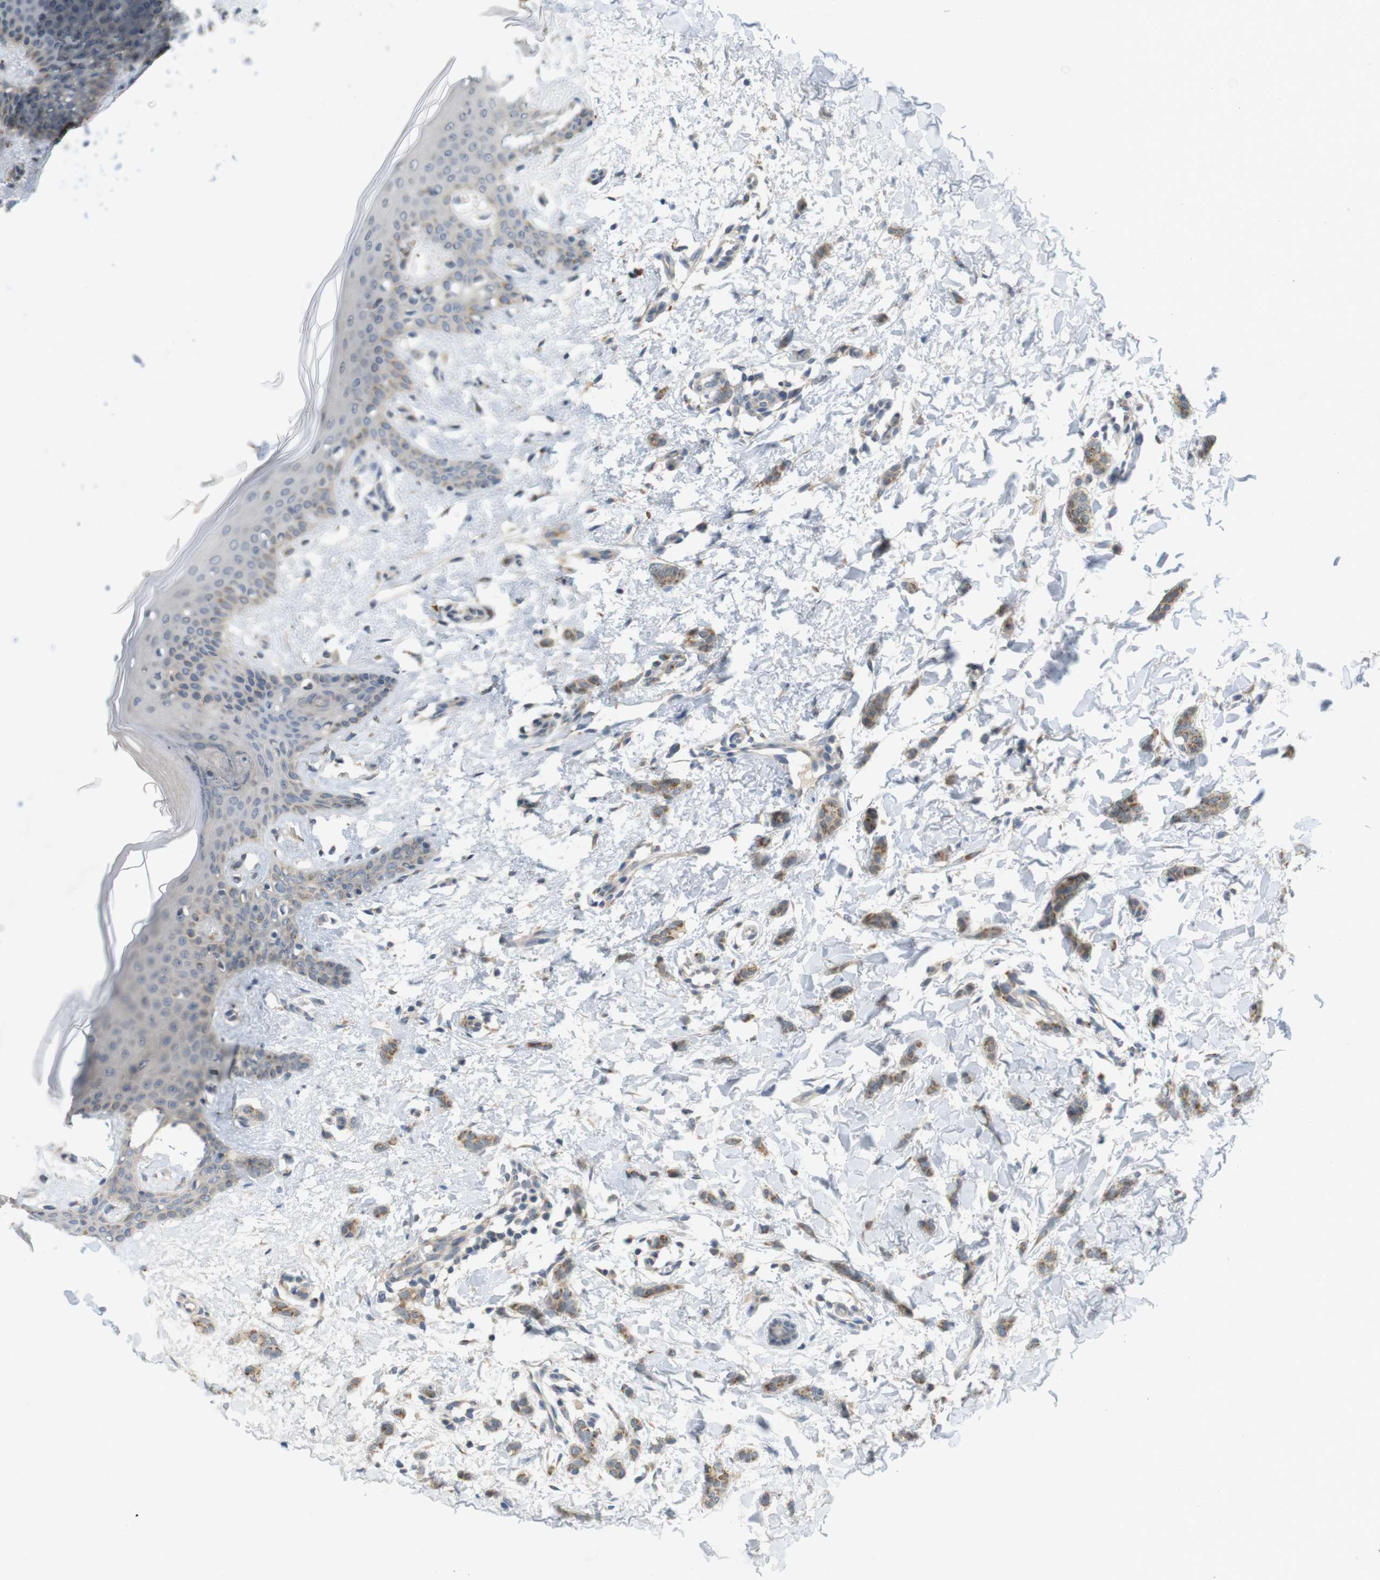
{"staining": {"intensity": "weak", "quantity": ">75%", "location": "cytoplasmic/membranous"}, "tissue": "breast cancer", "cell_type": "Tumor cells", "image_type": "cancer", "snomed": [{"axis": "morphology", "description": "Lobular carcinoma"}, {"axis": "topography", "description": "Skin"}, {"axis": "topography", "description": "Breast"}], "caption": "Brown immunohistochemical staining in human breast cancer (lobular carcinoma) exhibits weak cytoplasmic/membranous expression in approximately >75% of tumor cells.", "gene": "YIPF3", "patient": {"sex": "female", "age": 46}}